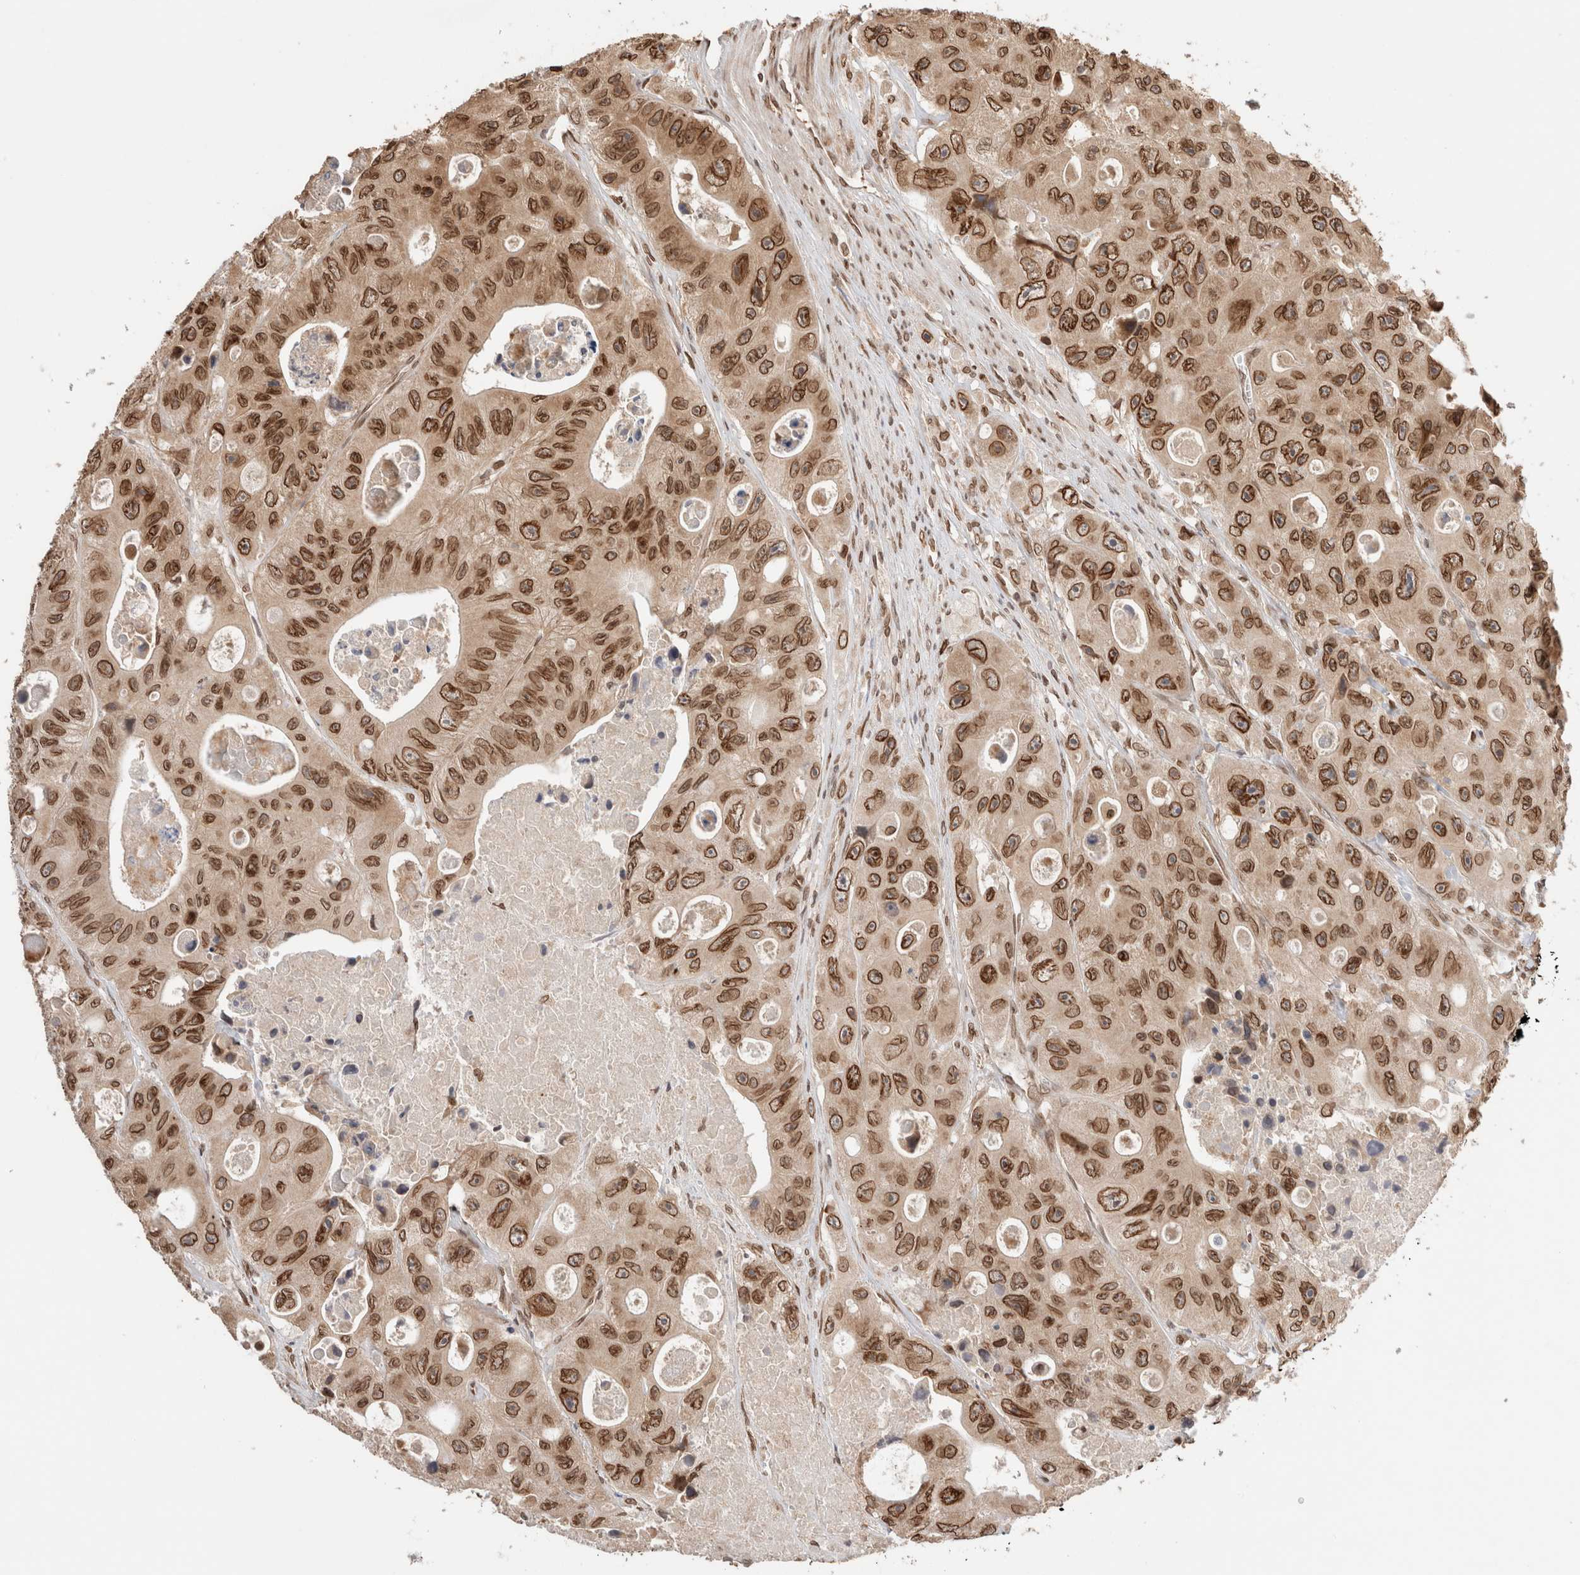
{"staining": {"intensity": "strong", "quantity": ">75%", "location": "cytoplasmic/membranous,nuclear"}, "tissue": "colorectal cancer", "cell_type": "Tumor cells", "image_type": "cancer", "snomed": [{"axis": "morphology", "description": "Adenocarcinoma, NOS"}, {"axis": "topography", "description": "Colon"}], "caption": "Protein staining of colorectal cancer (adenocarcinoma) tissue demonstrates strong cytoplasmic/membranous and nuclear positivity in about >75% of tumor cells.", "gene": "TPR", "patient": {"sex": "female", "age": 46}}